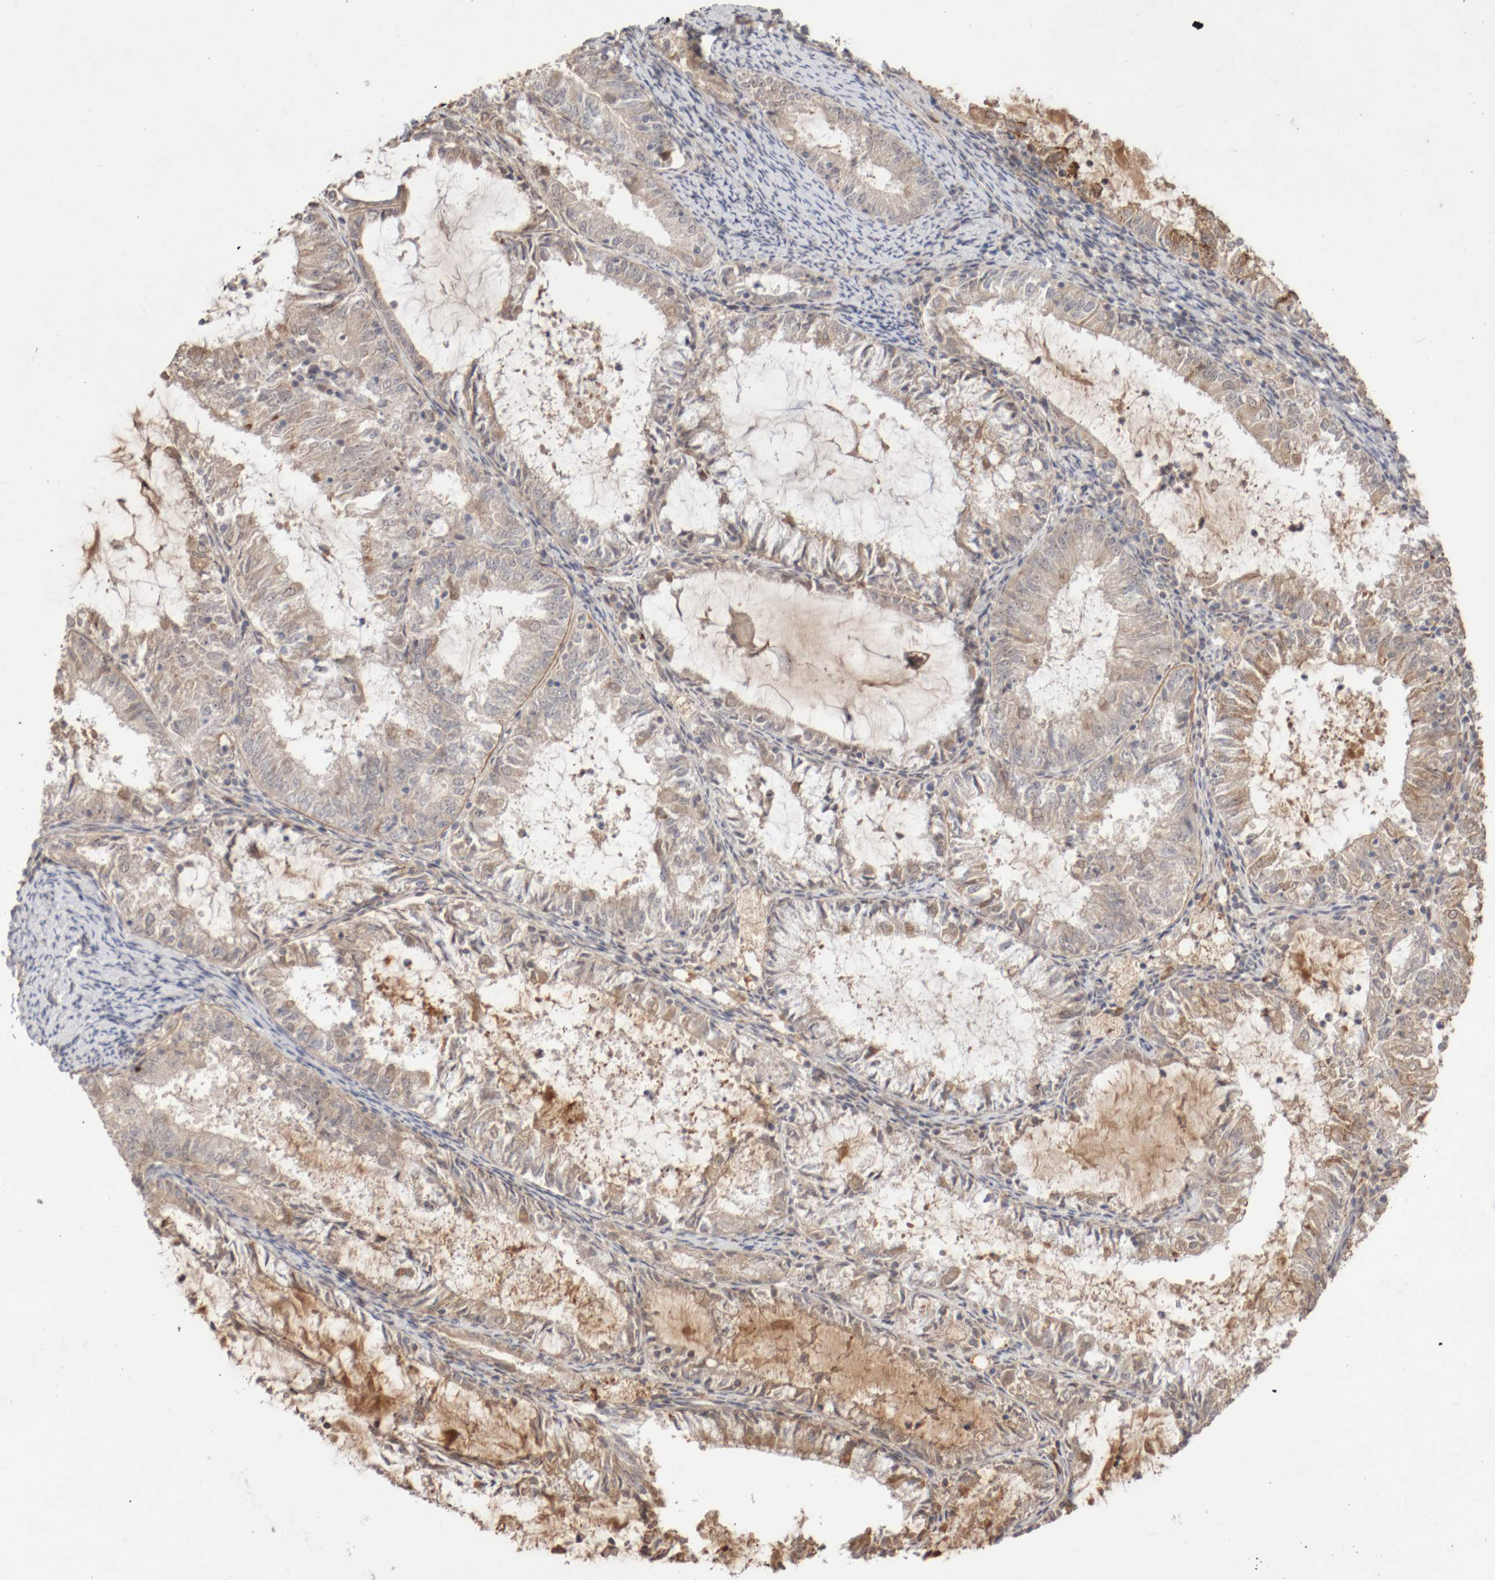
{"staining": {"intensity": "weak", "quantity": "25%-75%", "location": "cytoplasmic/membranous"}, "tissue": "endometrial cancer", "cell_type": "Tumor cells", "image_type": "cancer", "snomed": [{"axis": "morphology", "description": "Adenocarcinoma, NOS"}, {"axis": "topography", "description": "Endometrium"}], "caption": "This photomicrograph reveals IHC staining of endometrial cancer, with low weak cytoplasmic/membranous expression in about 25%-75% of tumor cells.", "gene": "DPH7", "patient": {"sex": "female", "age": 57}}